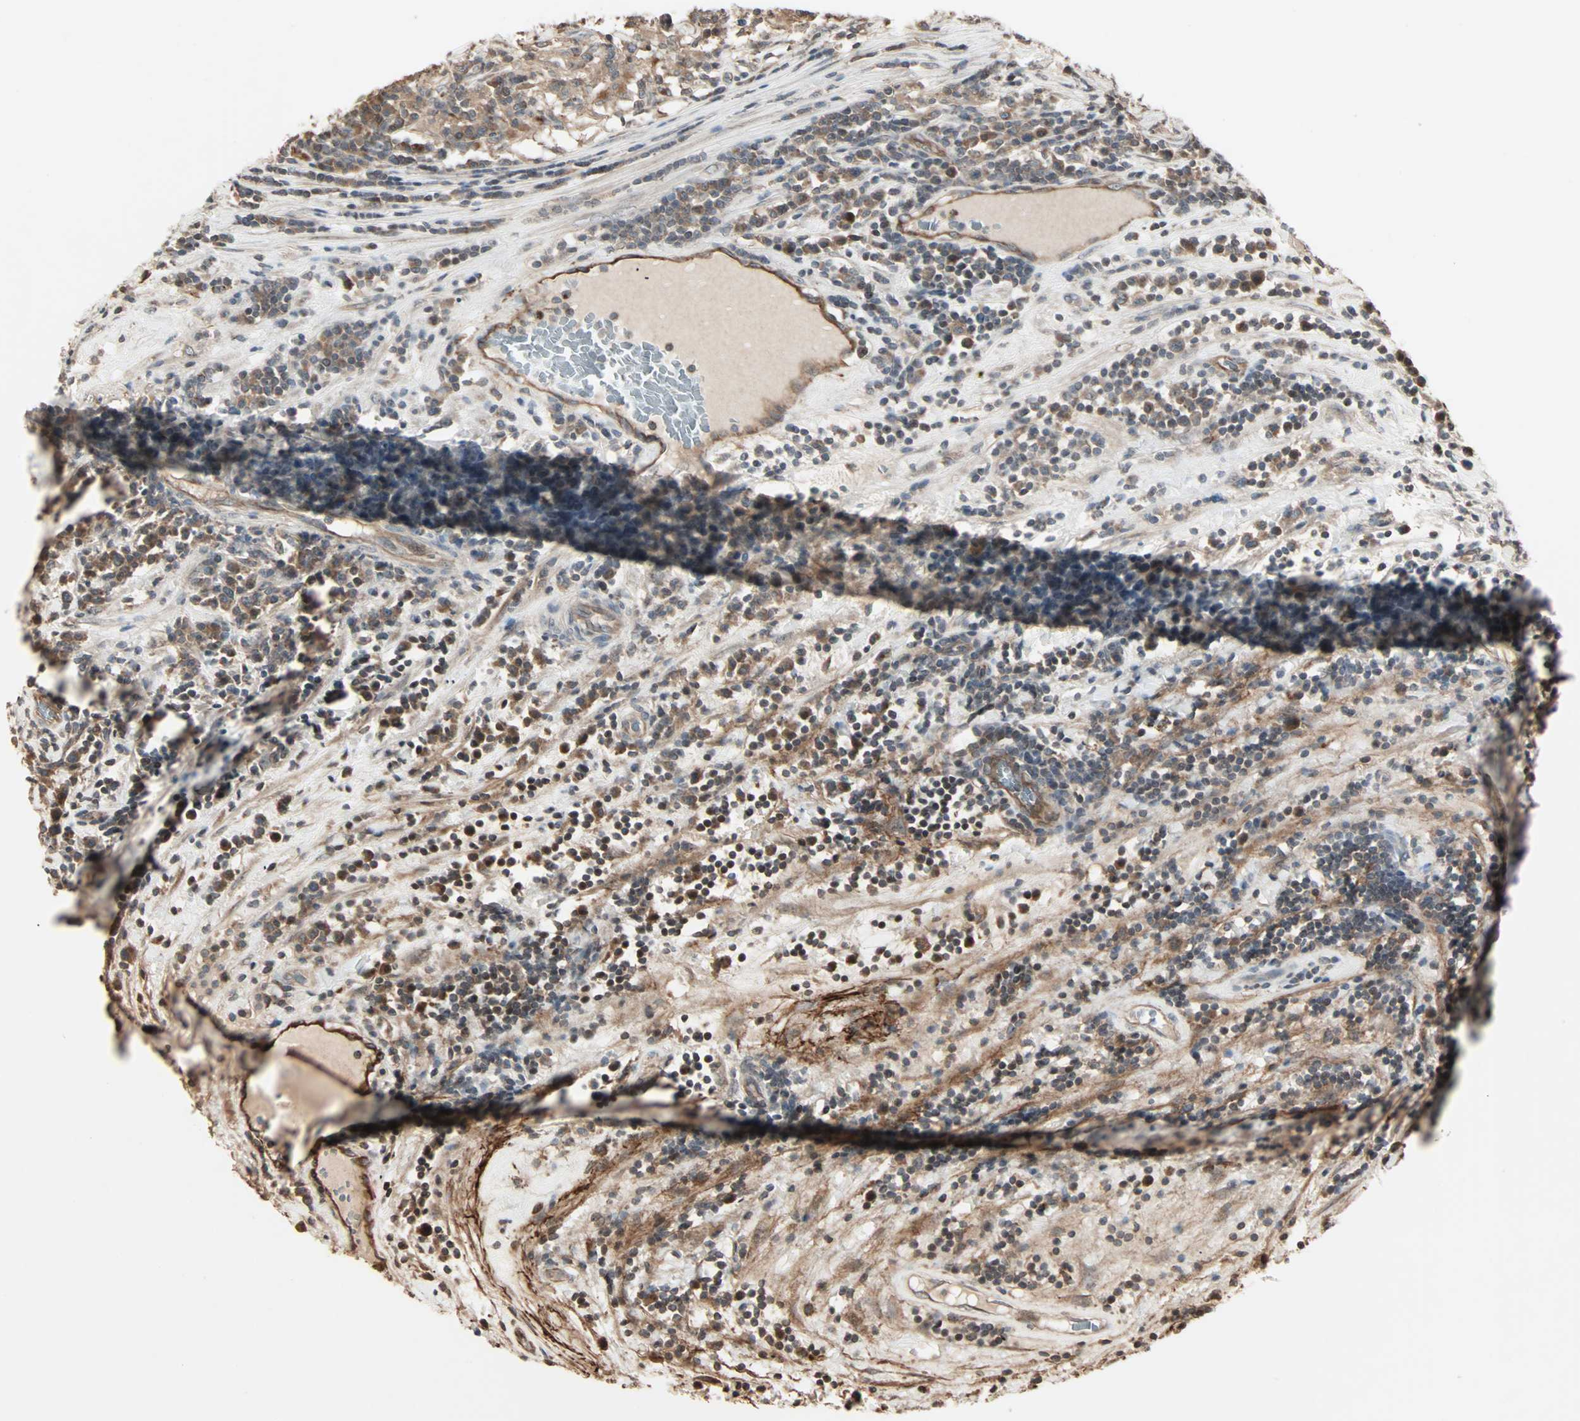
{"staining": {"intensity": "moderate", "quantity": ">75%", "location": "cytoplasmic/membranous"}, "tissue": "testis cancer", "cell_type": "Tumor cells", "image_type": "cancer", "snomed": [{"axis": "morphology", "description": "Seminoma, NOS"}, {"axis": "topography", "description": "Testis"}], "caption": "IHC photomicrograph of neoplastic tissue: testis cancer (seminoma) stained using immunohistochemistry (IHC) demonstrates medium levels of moderate protein expression localized specifically in the cytoplasmic/membranous of tumor cells, appearing as a cytoplasmic/membranous brown color.", "gene": "CALCRL", "patient": {"sex": "male", "age": 43}}